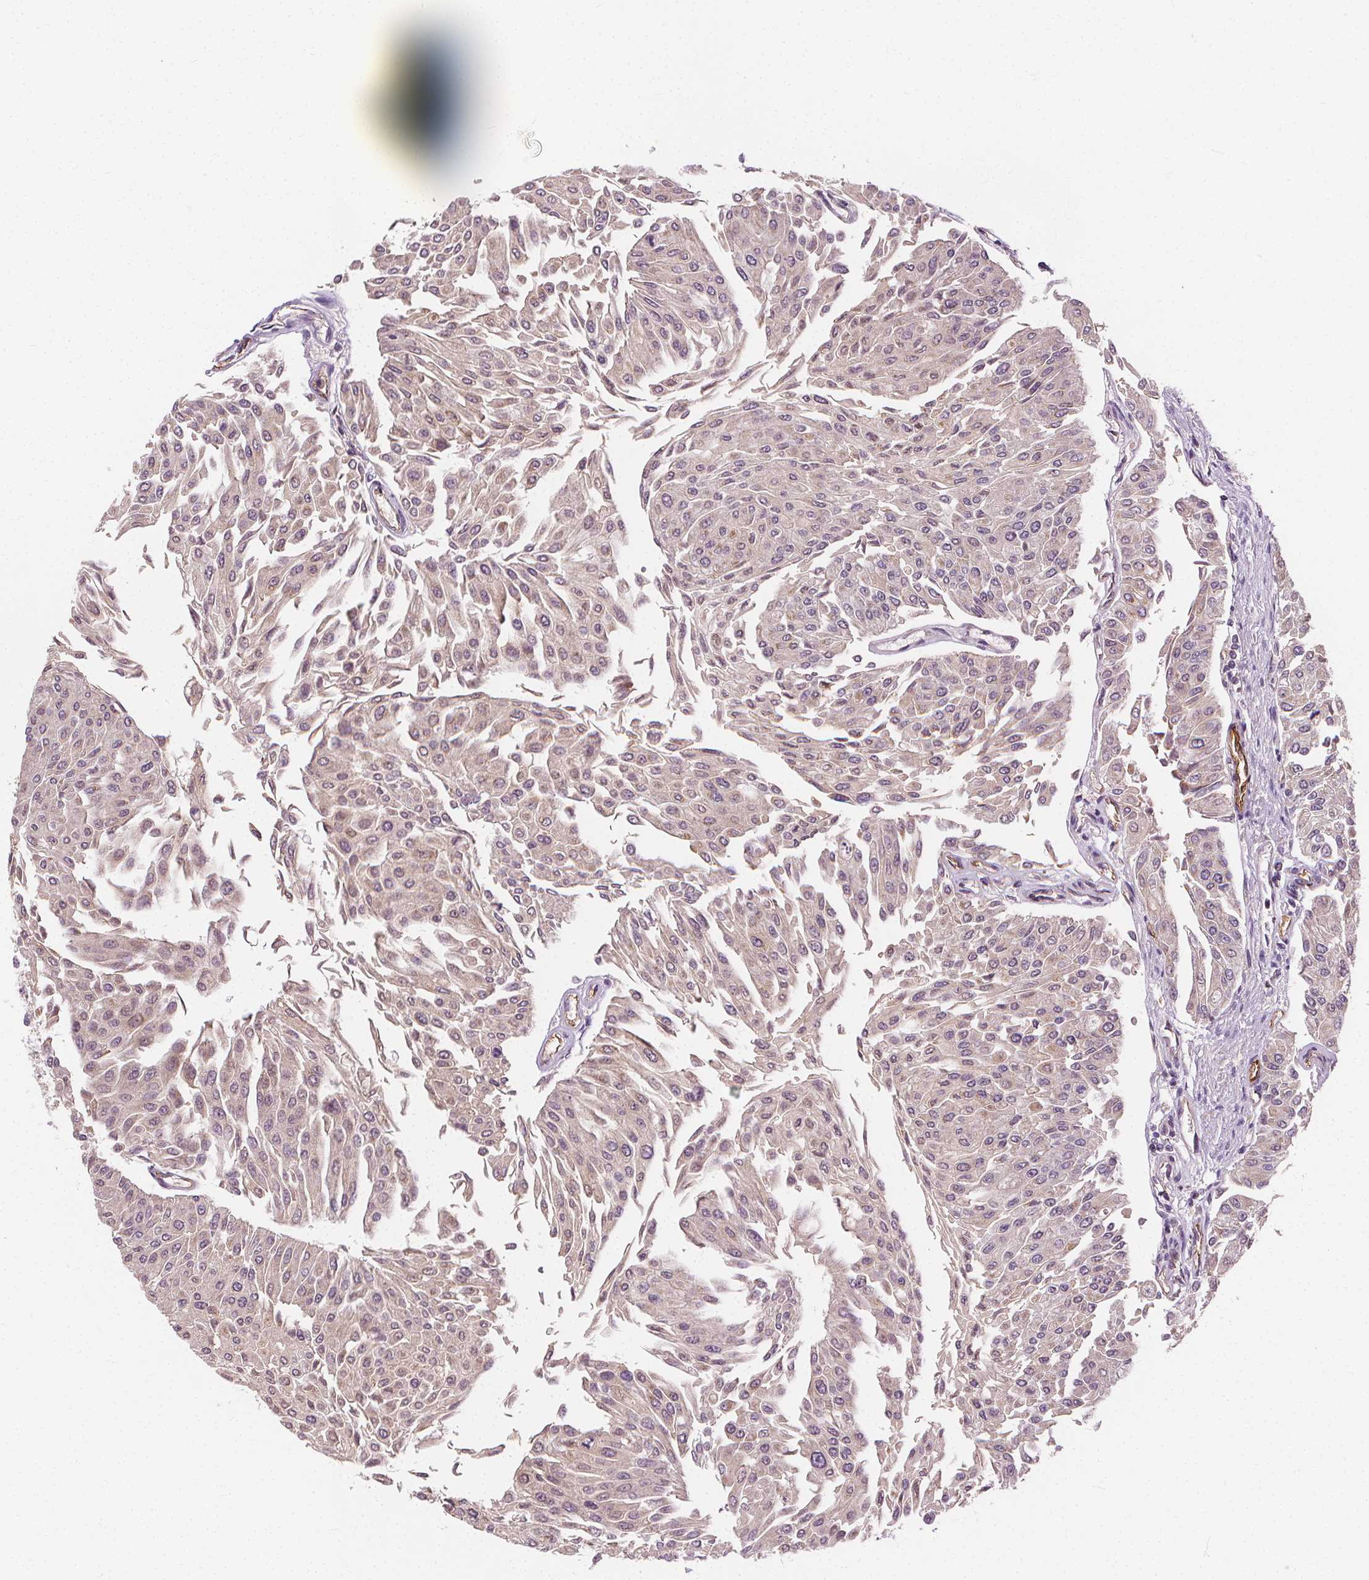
{"staining": {"intensity": "weak", "quantity": "25%-75%", "location": "cytoplasmic/membranous"}, "tissue": "urothelial cancer", "cell_type": "Tumor cells", "image_type": "cancer", "snomed": [{"axis": "morphology", "description": "Urothelial carcinoma, NOS"}, {"axis": "topography", "description": "Urinary bladder"}], "caption": "High-magnification brightfield microscopy of transitional cell carcinoma stained with DAB (3,3'-diaminobenzidine) (brown) and counterstained with hematoxylin (blue). tumor cells exhibit weak cytoplasmic/membranous staining is identified in about25%-75% of cells.", "gene": "RAB20", "patient": {"sex": "male", "age": 67}}